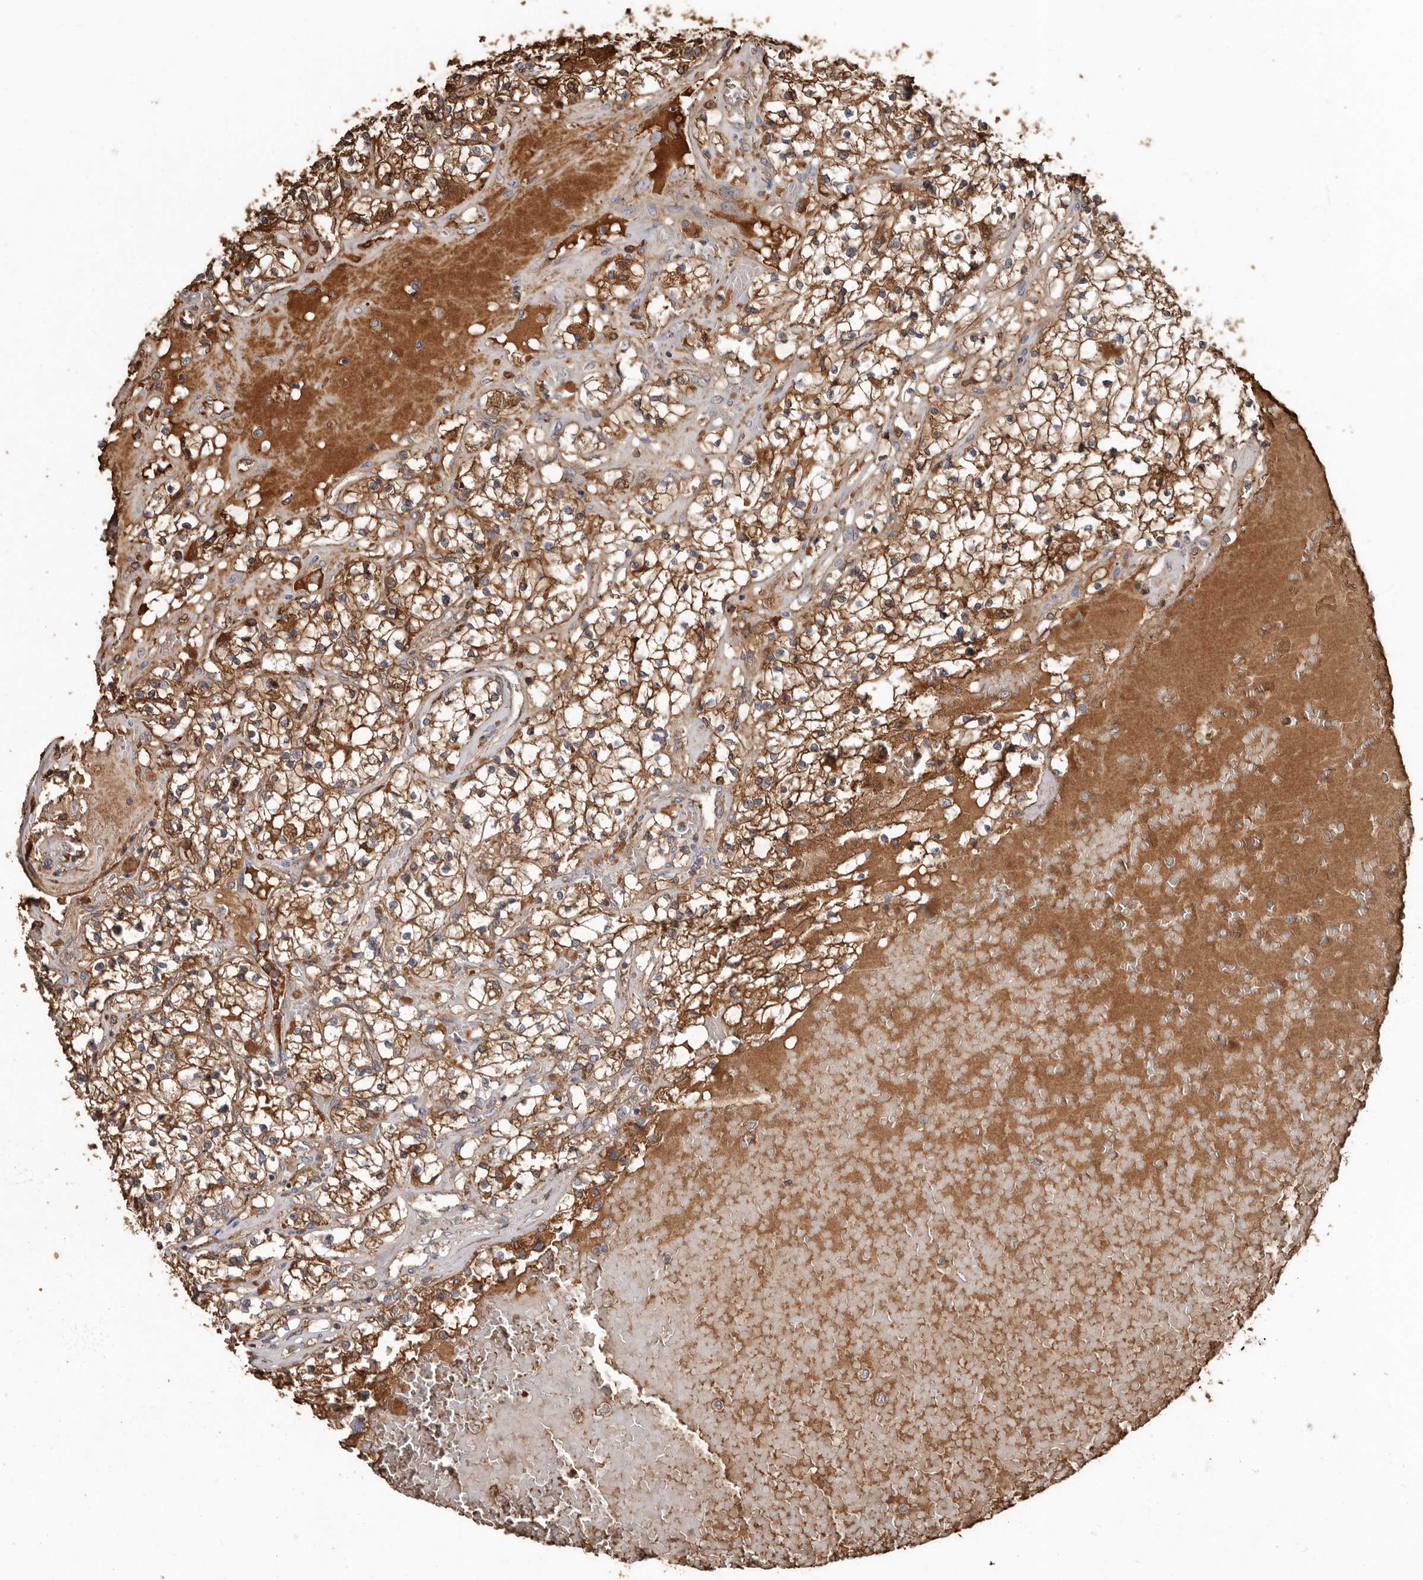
{"staining": {"intensity": "moderate", "quantity": ">75%", "location": "cytoplasmic/membranous"}, "tissue": "renal cancer", "cell_type": "Tumor cells", "image_type": "cancer", "snomed": [{"axis": "morphology", "description": "Normal tissue, NOS"}, {"axis": "morphology", "description": "Adenocarcinoma, NOS"}, {"axis": "topography", "description": "Kidney"}], "caption": "Immunohistochemistry image of human renal cancer (adenocarcinoma) stained for a protein (brown), which displays medium levels of moderate cytoplasmic/membranous staining in about >75% of tumor cells.", "gene": "LRGUK", "patient": {"sex": "male", "age": 68}}